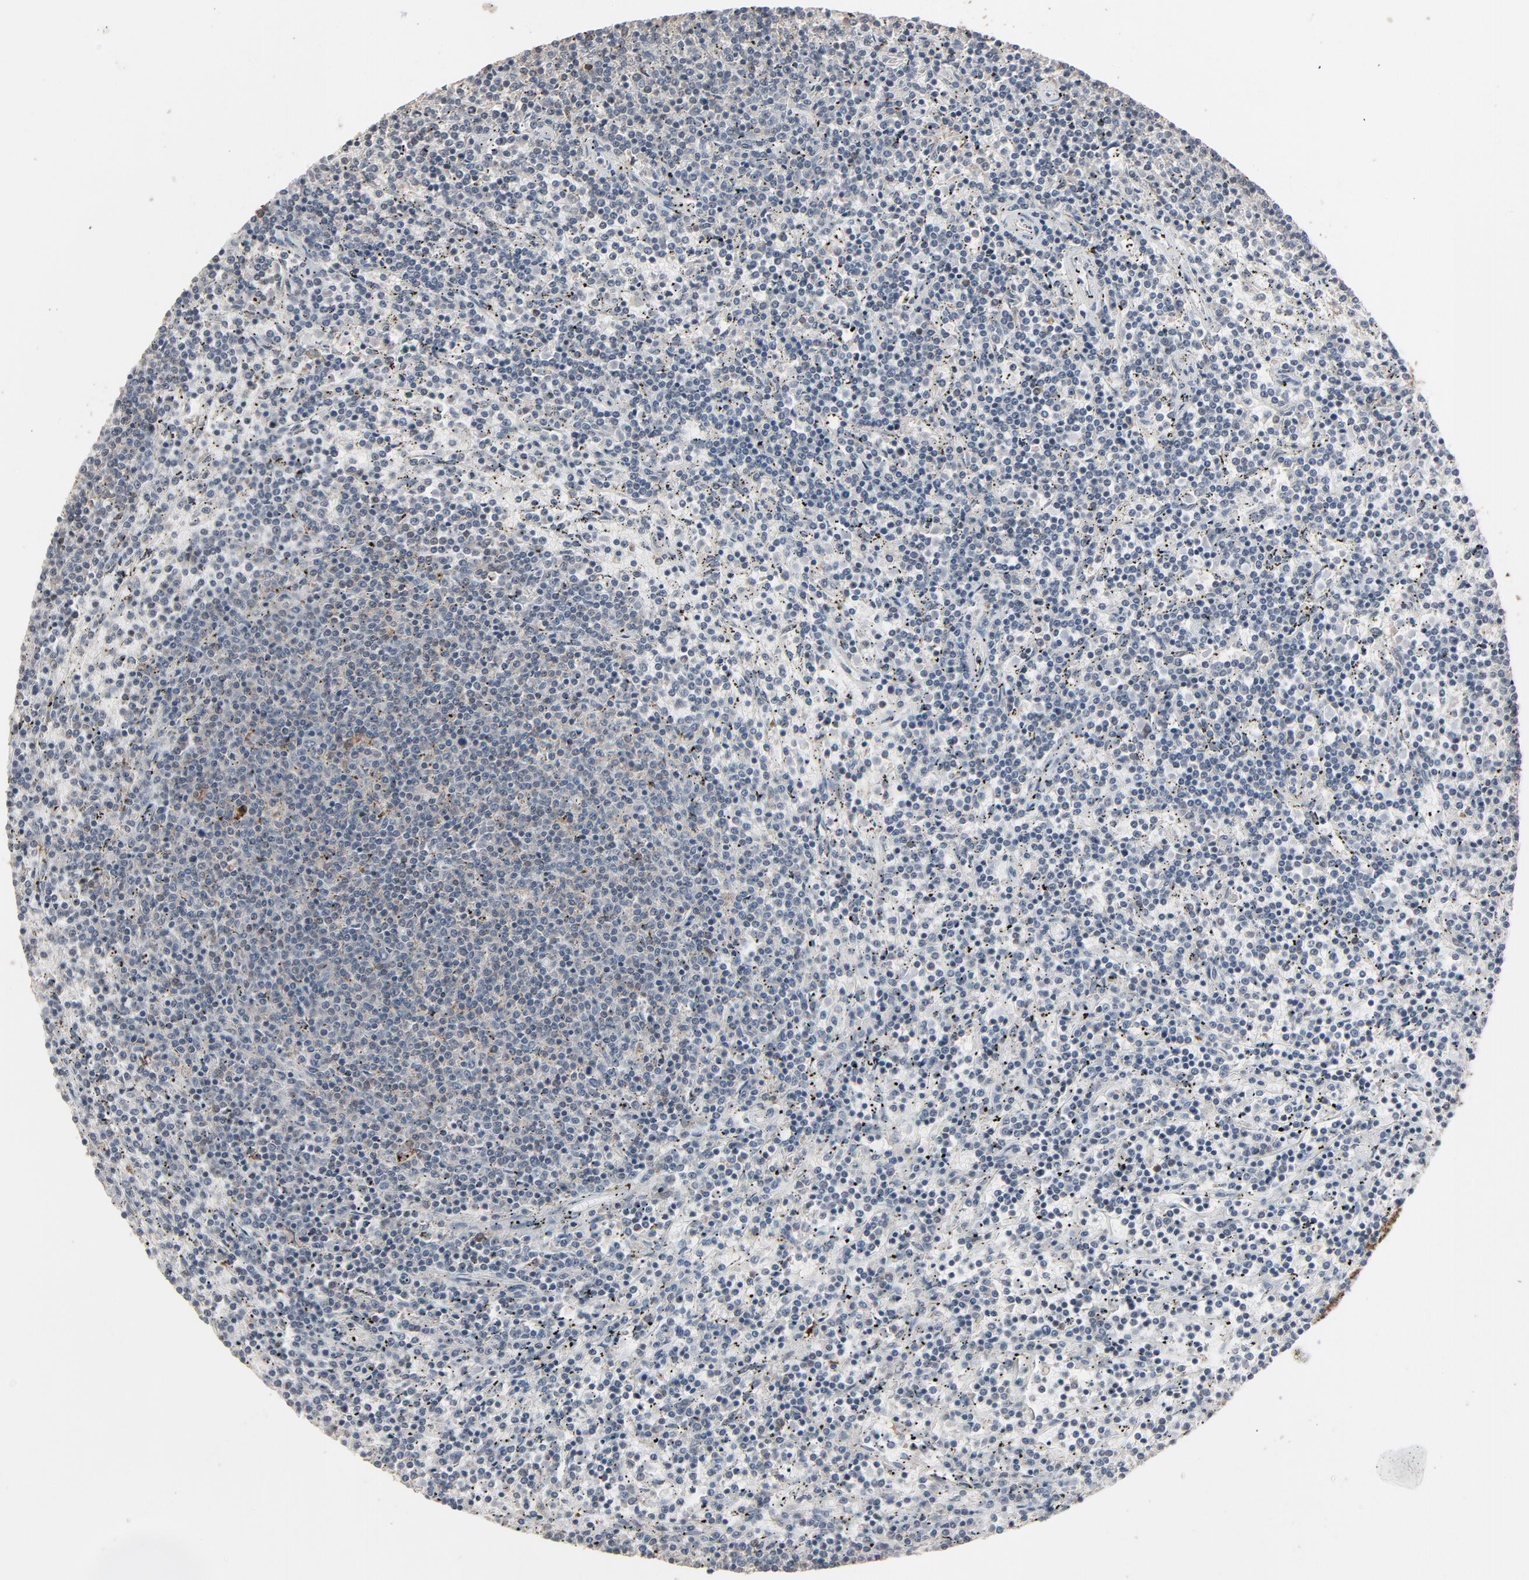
{"staining": {"intensity": "negative", "quantity": "none", "location": "none"}, "tissue": "lymphoma", "cell_type": "Tumor cells", "image_type": "cancer", "snomed": [{"axis": "morphology", "description": "Malignant lymphoma, non-Hodgkin's type, Low grade"}, {"axis": "topography", "description": "Spleen"}], "caption": "Immunohistochemistry (IHC) photomicrograph of malignant lymphoma, non-Hodgkin's type (low-grade) stained for a protein (brown), which reveals no expression in tumor cells.", "gene": "DOCK8", "patient": {"sex": "female", "age": 50}}